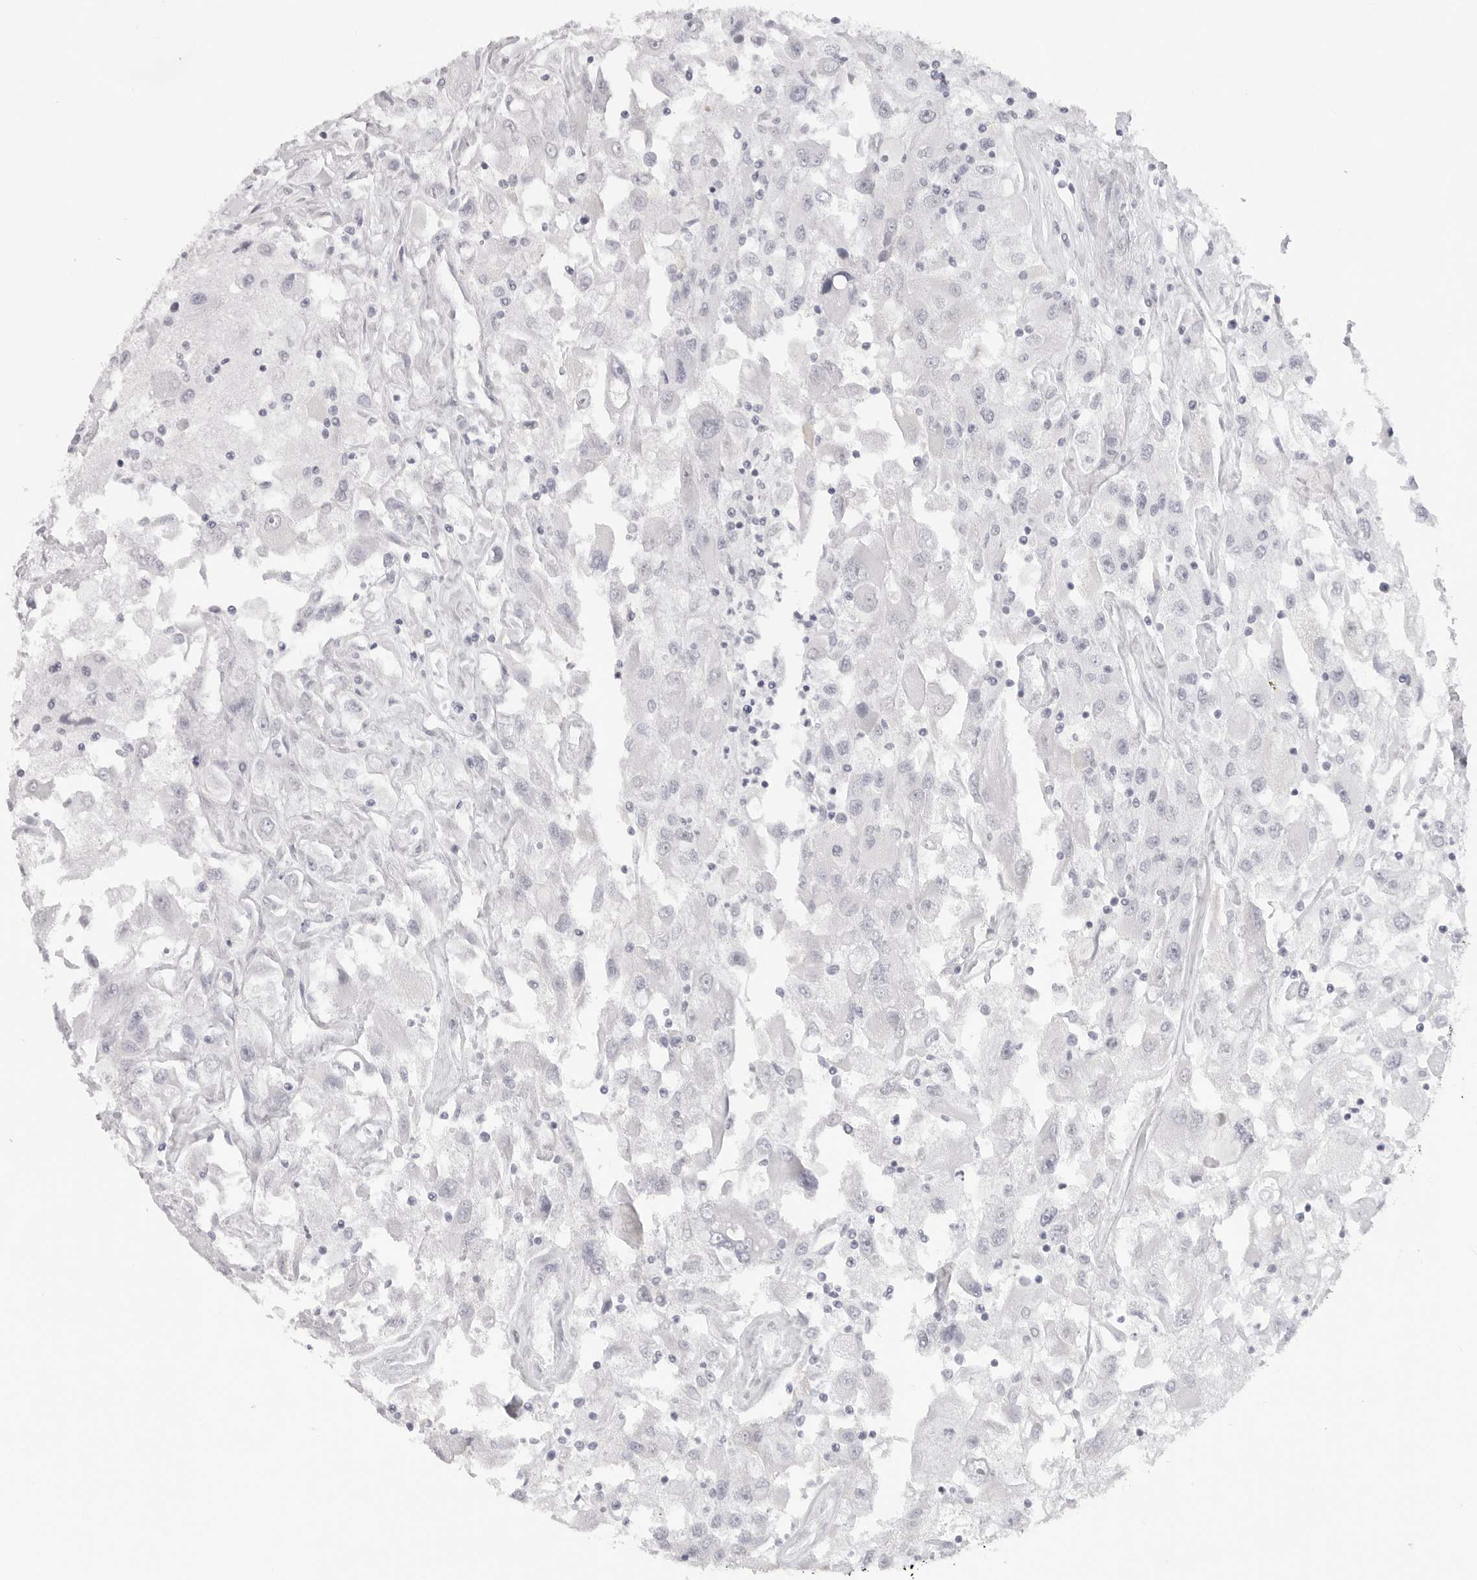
{"staining": {"intensity": "negative", "quantity": "none", "location": "none"}, "tissue": "renal cancer", "cell_type": "Tumor cells", "image_type": "cancer", "snomed": [{"axis": "morphology", "description": "Adenocarcinoma, NOS"}, {"axis": "topography", "description": "Kidney"}], "caption": "High magnification brightfield microscopy of renal cancer (adenocarcinoma) stained with DAB (3,3'-diaminobenzidine) (brown) and counterstained with hematoxylin (blue): tumor cells show no significant expression.", "gene": "KLK12", "patient": {"sex": "female", "age": 52}}